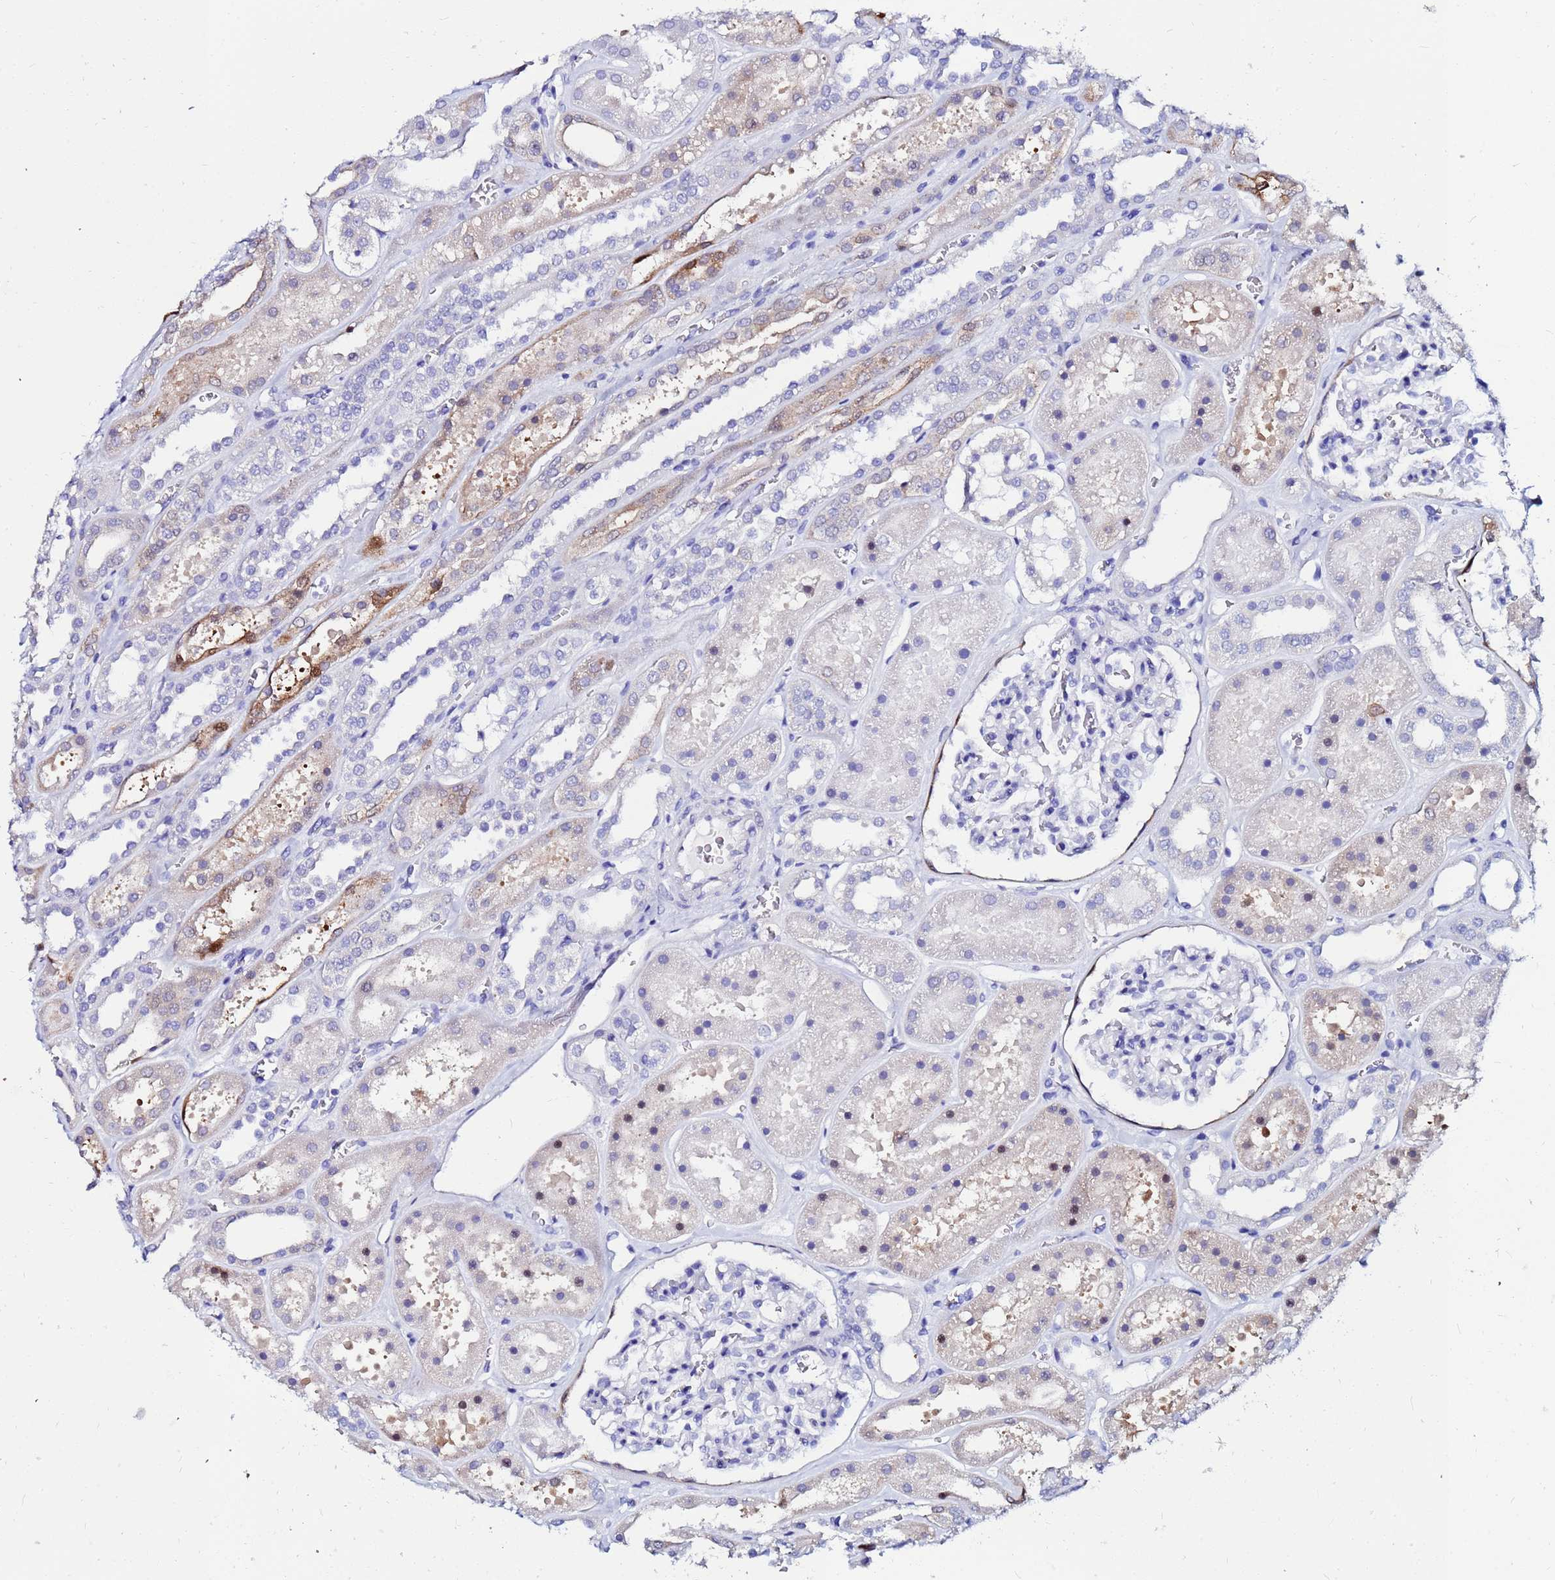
{"staining": {"intensity": "negative", "quantity": "none", "location": "none"}, "tissue": "kidney", "cell_type": "Cells in glomeruli", "image_type": "normal", "snomed": [{"axis": "morphology", "description": "Normal tissue, NOS"}, {"axis": "topography", "description": "Kidney"}], "caption": "Immunohistochemistry (IHC) of unremarkable human kidney demonstrates no expression in cells in glomeruli. Nuclei are stained in blue.", "gene": "PPP1R14C", "patient": {"sex": "female", "age": 41}}